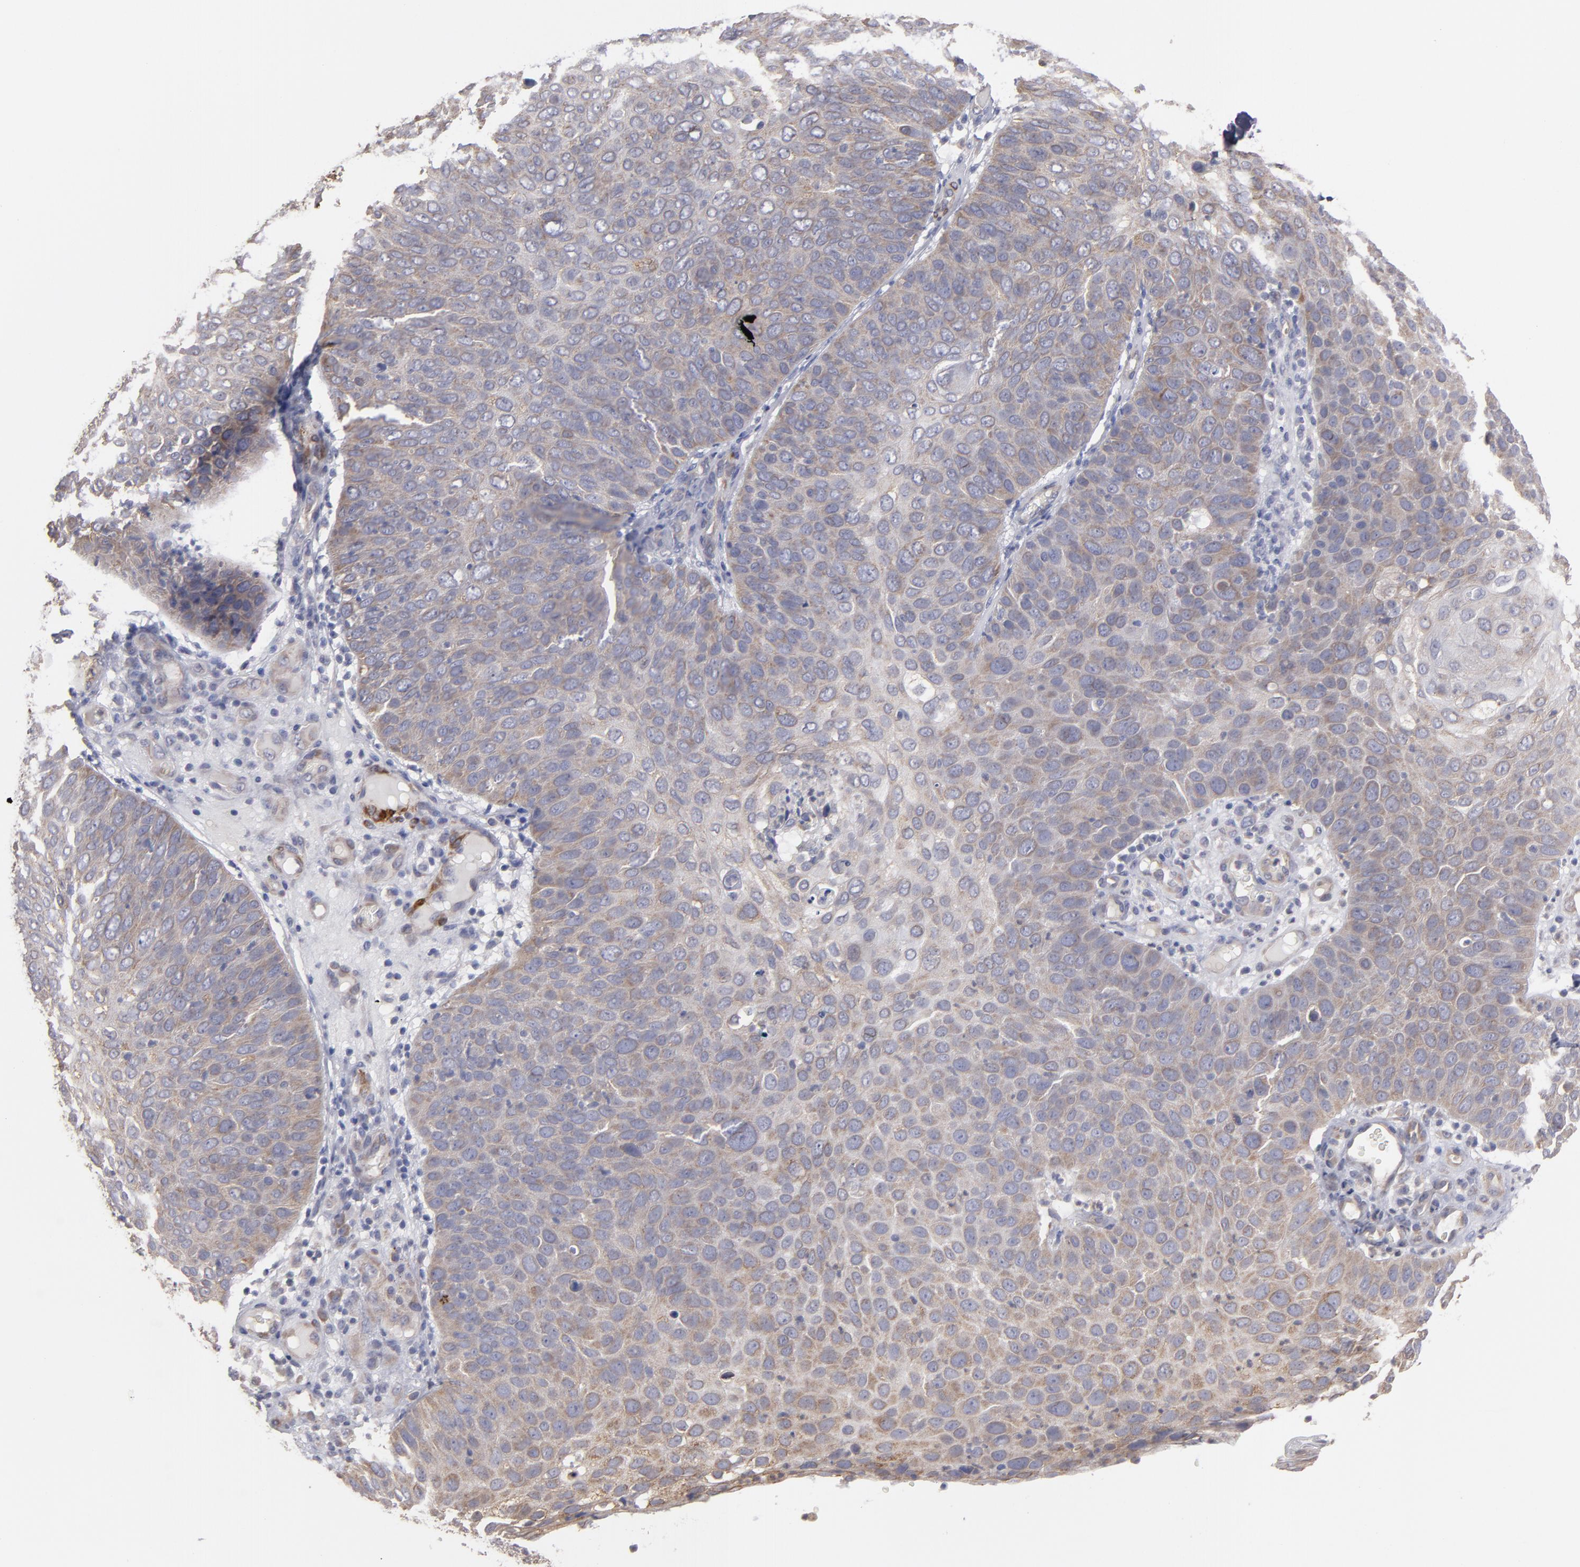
{"staining": {"intensity": "weak", "quantity": "25%-75%", "location": "cytoplasmic/membranous"}, "tissue": "skin cancer", "cell_type": "Tumor cells", "image_type": "cancer", "snomed": [{"axis": "morphology", "description": "Squamous cell carcinoma, NOS"}, {"axis": "topography", "description": "Skin"}], "caption": "An image of human skin squamous cell carcinoma stained for a protein demonstrates weak cytoplasmic/membranous brown staining in tumor cells.", "gene": "SLMAP", "patient": {"sex": "male", "age": 87}}